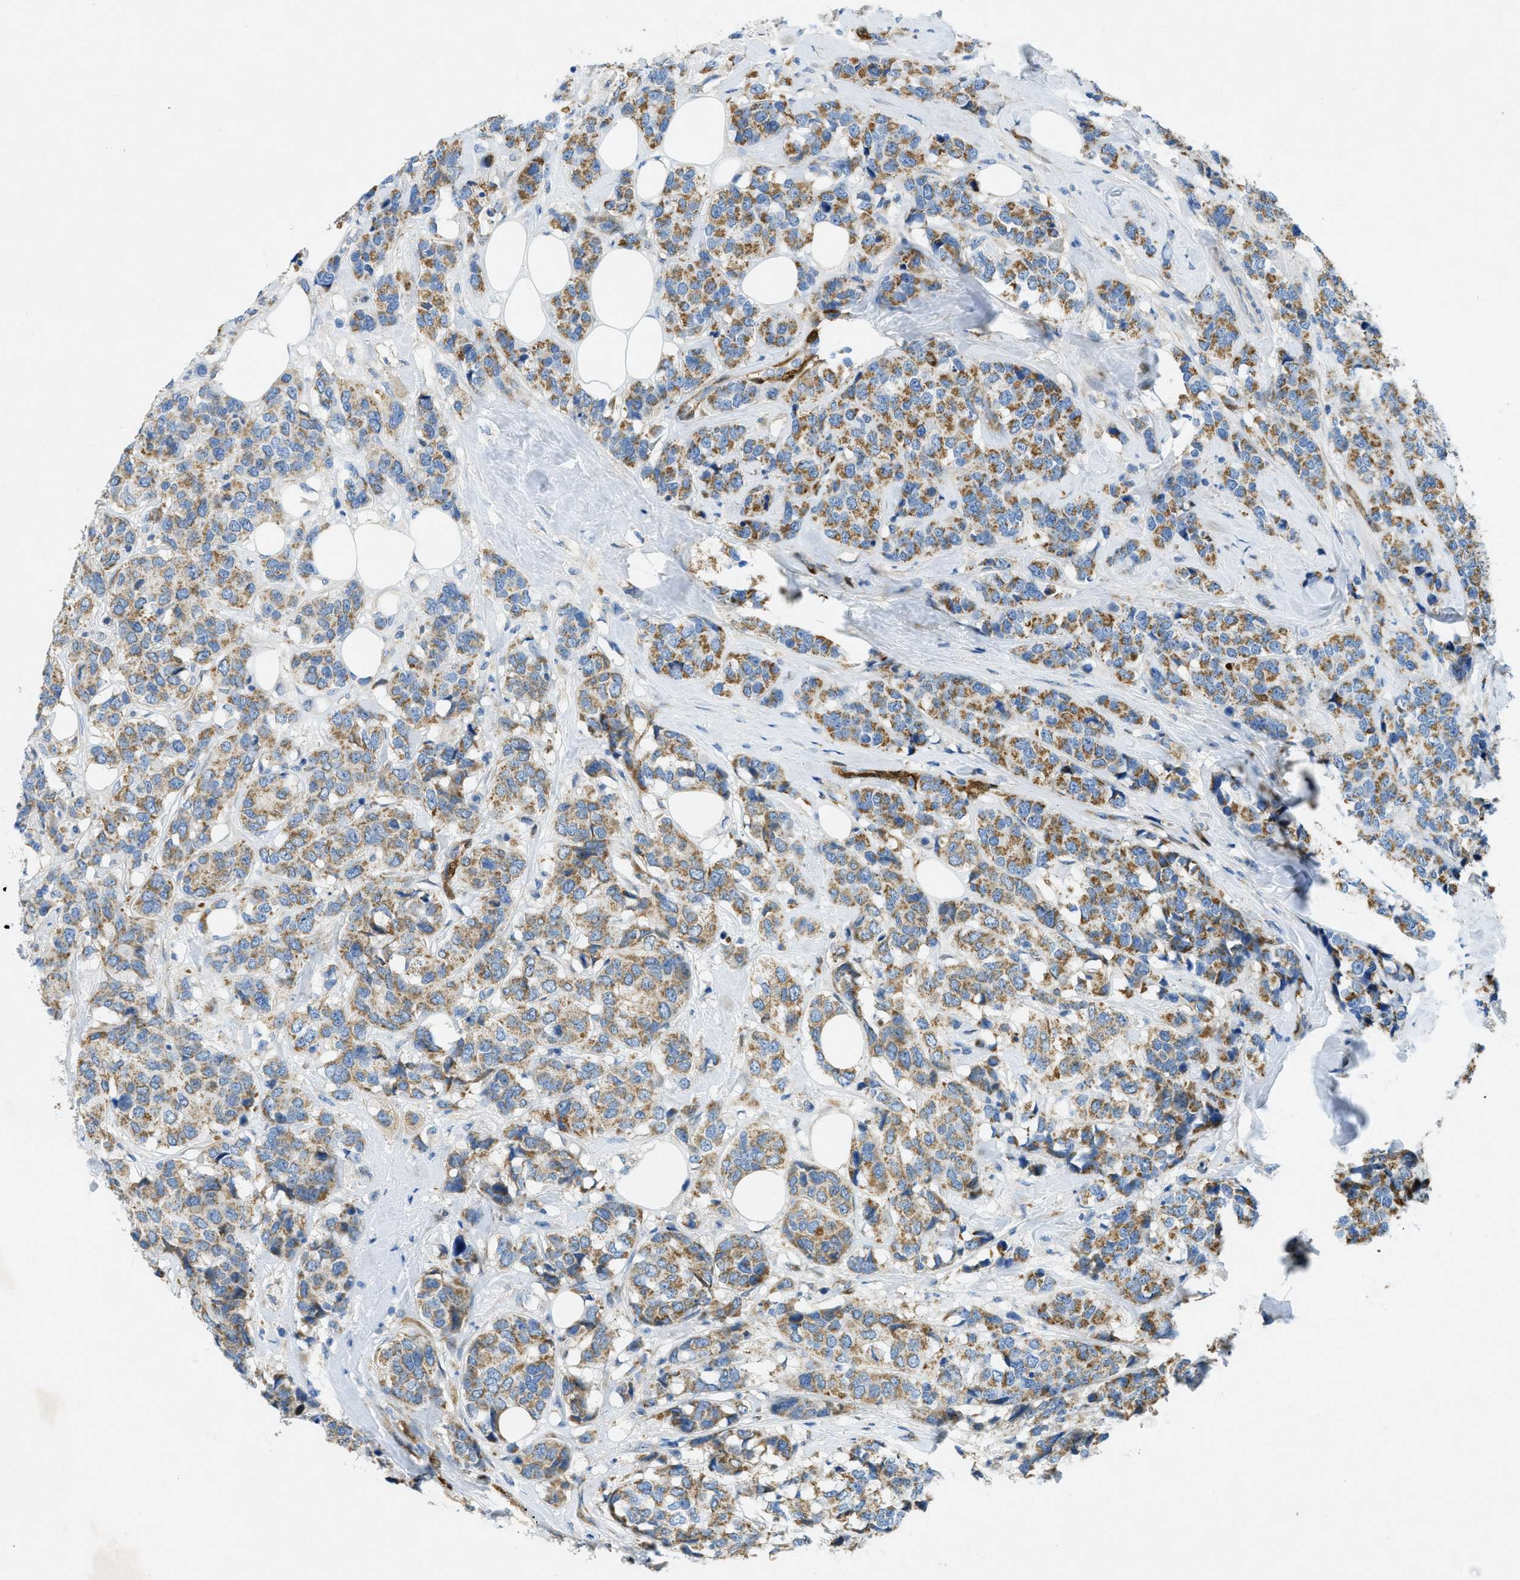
{"staining": {"intensity": "moderate", "quantity": ">75%", "location": "cytoplasmic/membranous"}, "tissue": "breast cancer", "cell_type": "Tumor cells", "image_type": "cancer", "snomed": [{"axis": "morphology", "description": "Lobular carcinoma"}, {"axis": "topography", "description": "Breast"}], "caption": "Lobular carcinoma (breast) tissue shows moderate cytoplasmic/membranous staining in about >75% of tumor cells", "gene": "CYGB", "patient": {"sex": "female", "age": 59}}